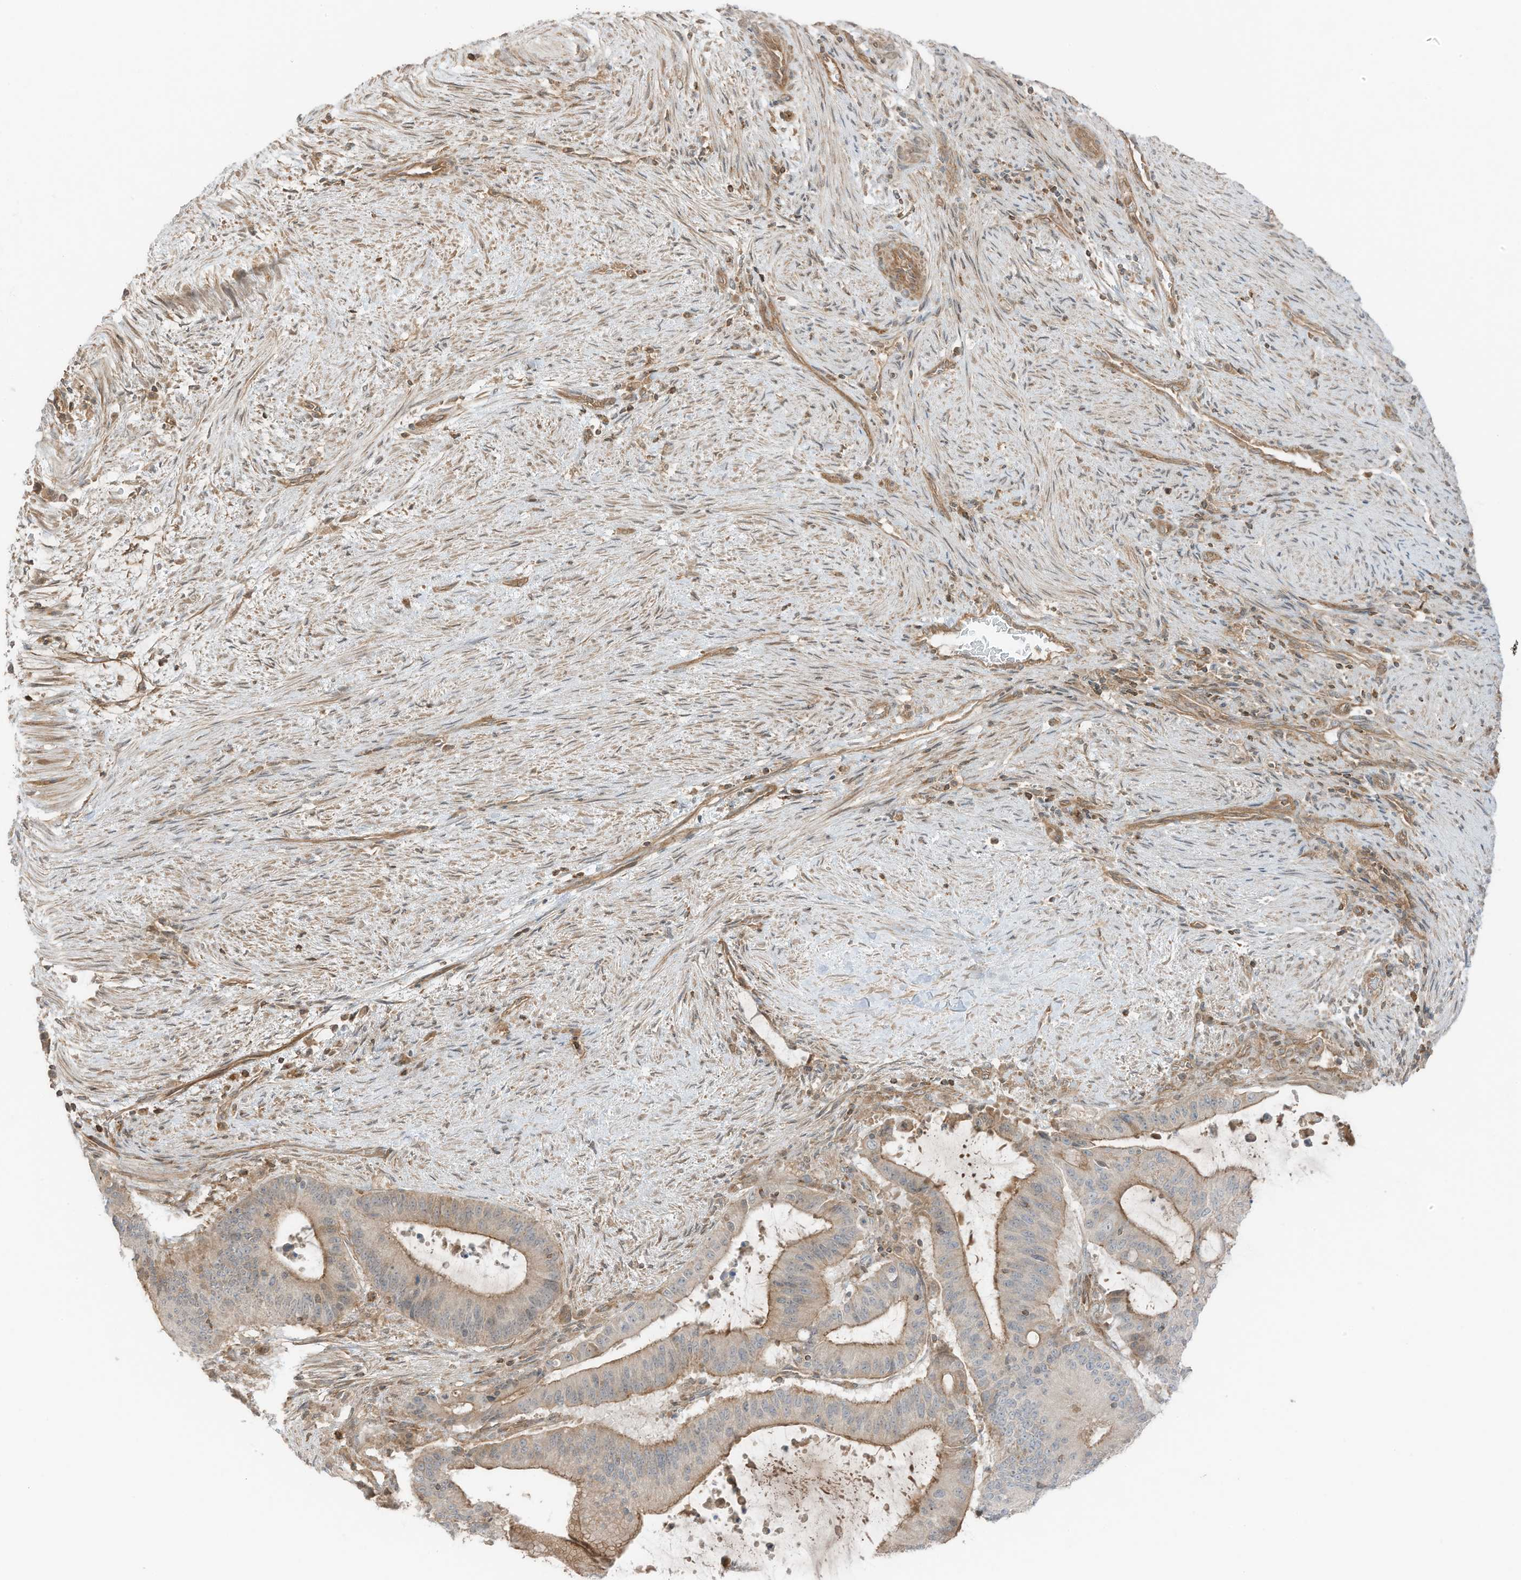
{"staining": {"intensity": "moderate", "quantity": "25%-75%", "location": "cytoplasmic/membranous"}, "tissue": "liver cancer", "cell_type": "Tumor cells", "image_type": "cancer", "snomed": [{"axis": "morphology", "description": "Normal tissue, NOS"}, {"axis": "morphology", "description": "Cholangiocarcinoma"}, {"axis": "topography", "description": "Liver"}, {"axis": "topography", "description": "Peripheral nerve tissue"}], "caption": "This micrograph displays cholangiocarcinoma (liver) stained with immunohistochemistry (IHC) to label a protein in brown. The cytoplasmic/membranous of tumor cells show moderate positivity for the protein. Nuclei are counter-stained blue.", "gene": "SLC25A12", "patient": {"sex": "female", "age": 73}}